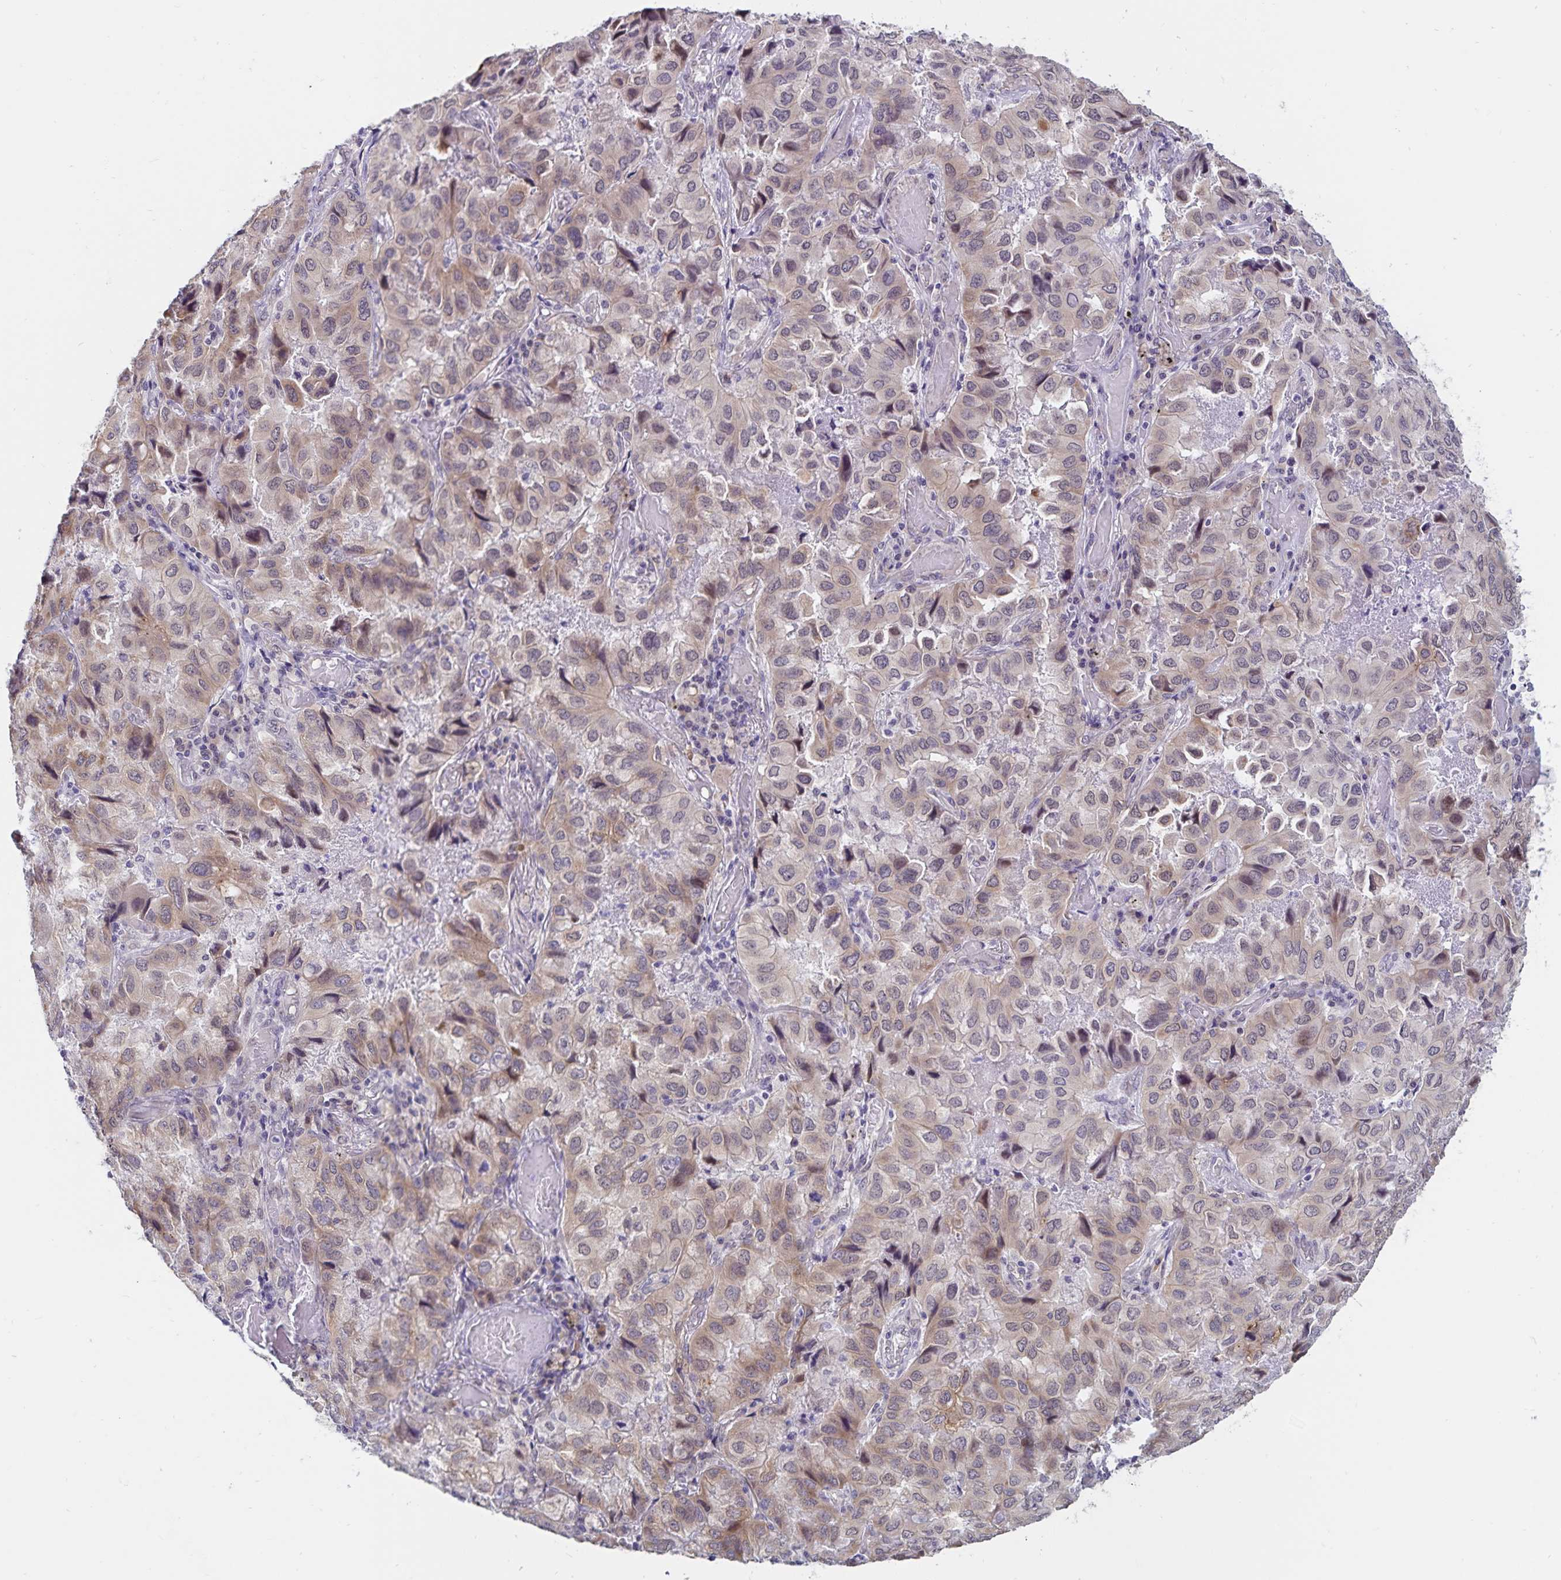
{"staining": {"intensity": "weak", "quantity": ">75%", "location": "cytoplasmic/membranous"}, "tissue": "lung cancer", "cell_type": "Tumor cells", "image_type": "cancer", "snomed": [{"axis": "morphology", "description": "Aneuploidy"}, {"axis": "morphology", "description": "Adenocarcinoma, NOS"}, {"axis": "morphology", "description": "Adenocarcinoma, metastatic, NOS"}, {"axis": "topography", "description": "Lymph node"}, {"axis": "topography", "description": "Lung"}], "caption": "A photomicrograph of human lung cancer stained for a protein exhibits weak cytoplasmic/membranous brown staining in tumor cells. The protein is shown in brown color, while the nuclei are stained blue.", "gene": "ATP2A2", "patient": {"sex": "female", "age": 48}}